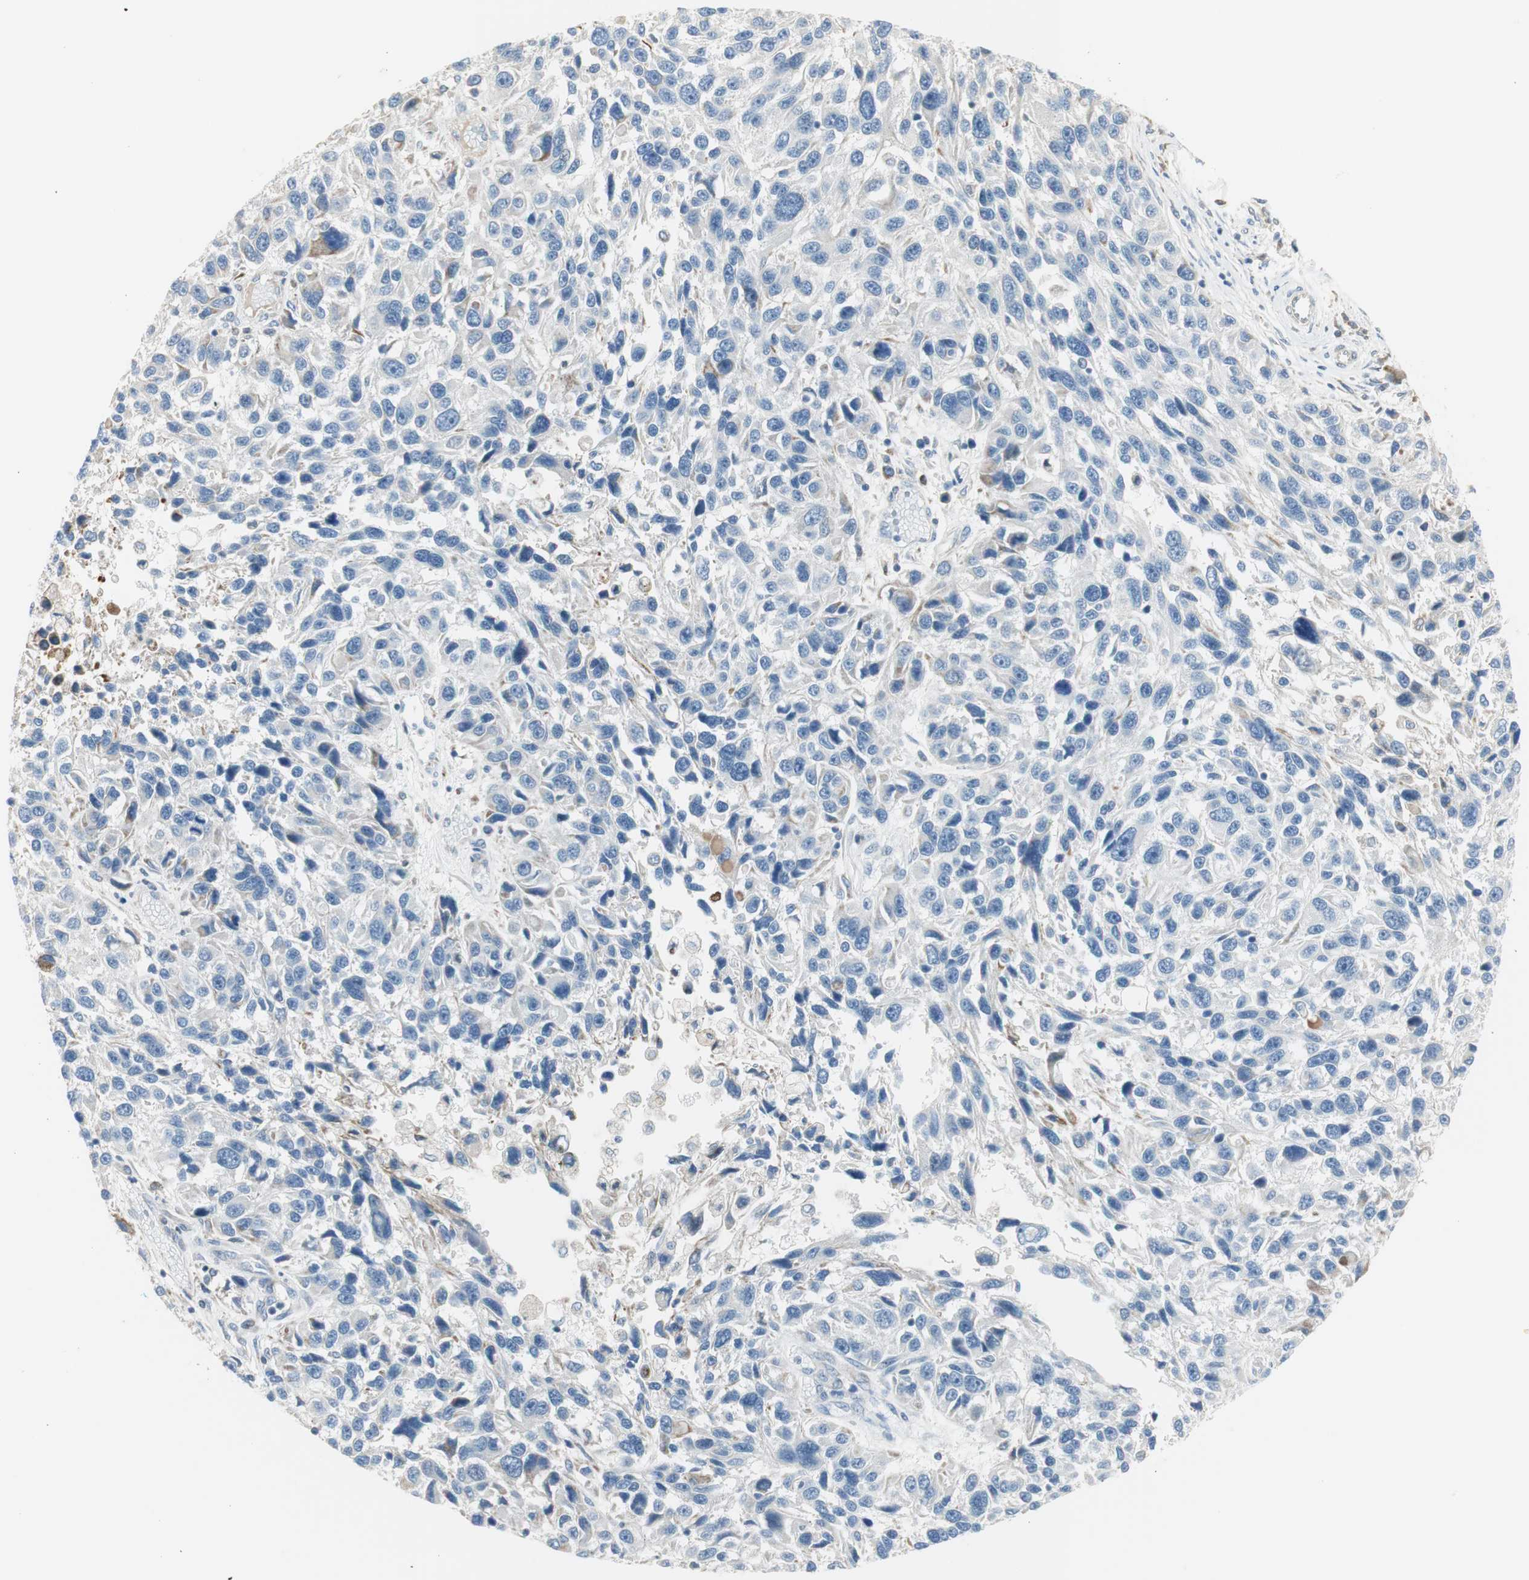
{"staining": {"intensity": "negative", "quantity": "none", "location": "none"}, "tissue": "melanoma", "cell_type": "Tumor cells", "image_type": "cancer", "snomed": [{"axis": "morphology", "description": "Malignant melanoma, NOS"}, {"axis": "topography", "description": "Skin"}], "caption": "Immunohistochemistry image of human melanoma stained for a protein (brown), which displays no staining in tumor cells. (IHC, brightfield microscopy, high magnification).", "gene": "TNFSF11", "patient": {"sex": "male", "age": 53}}